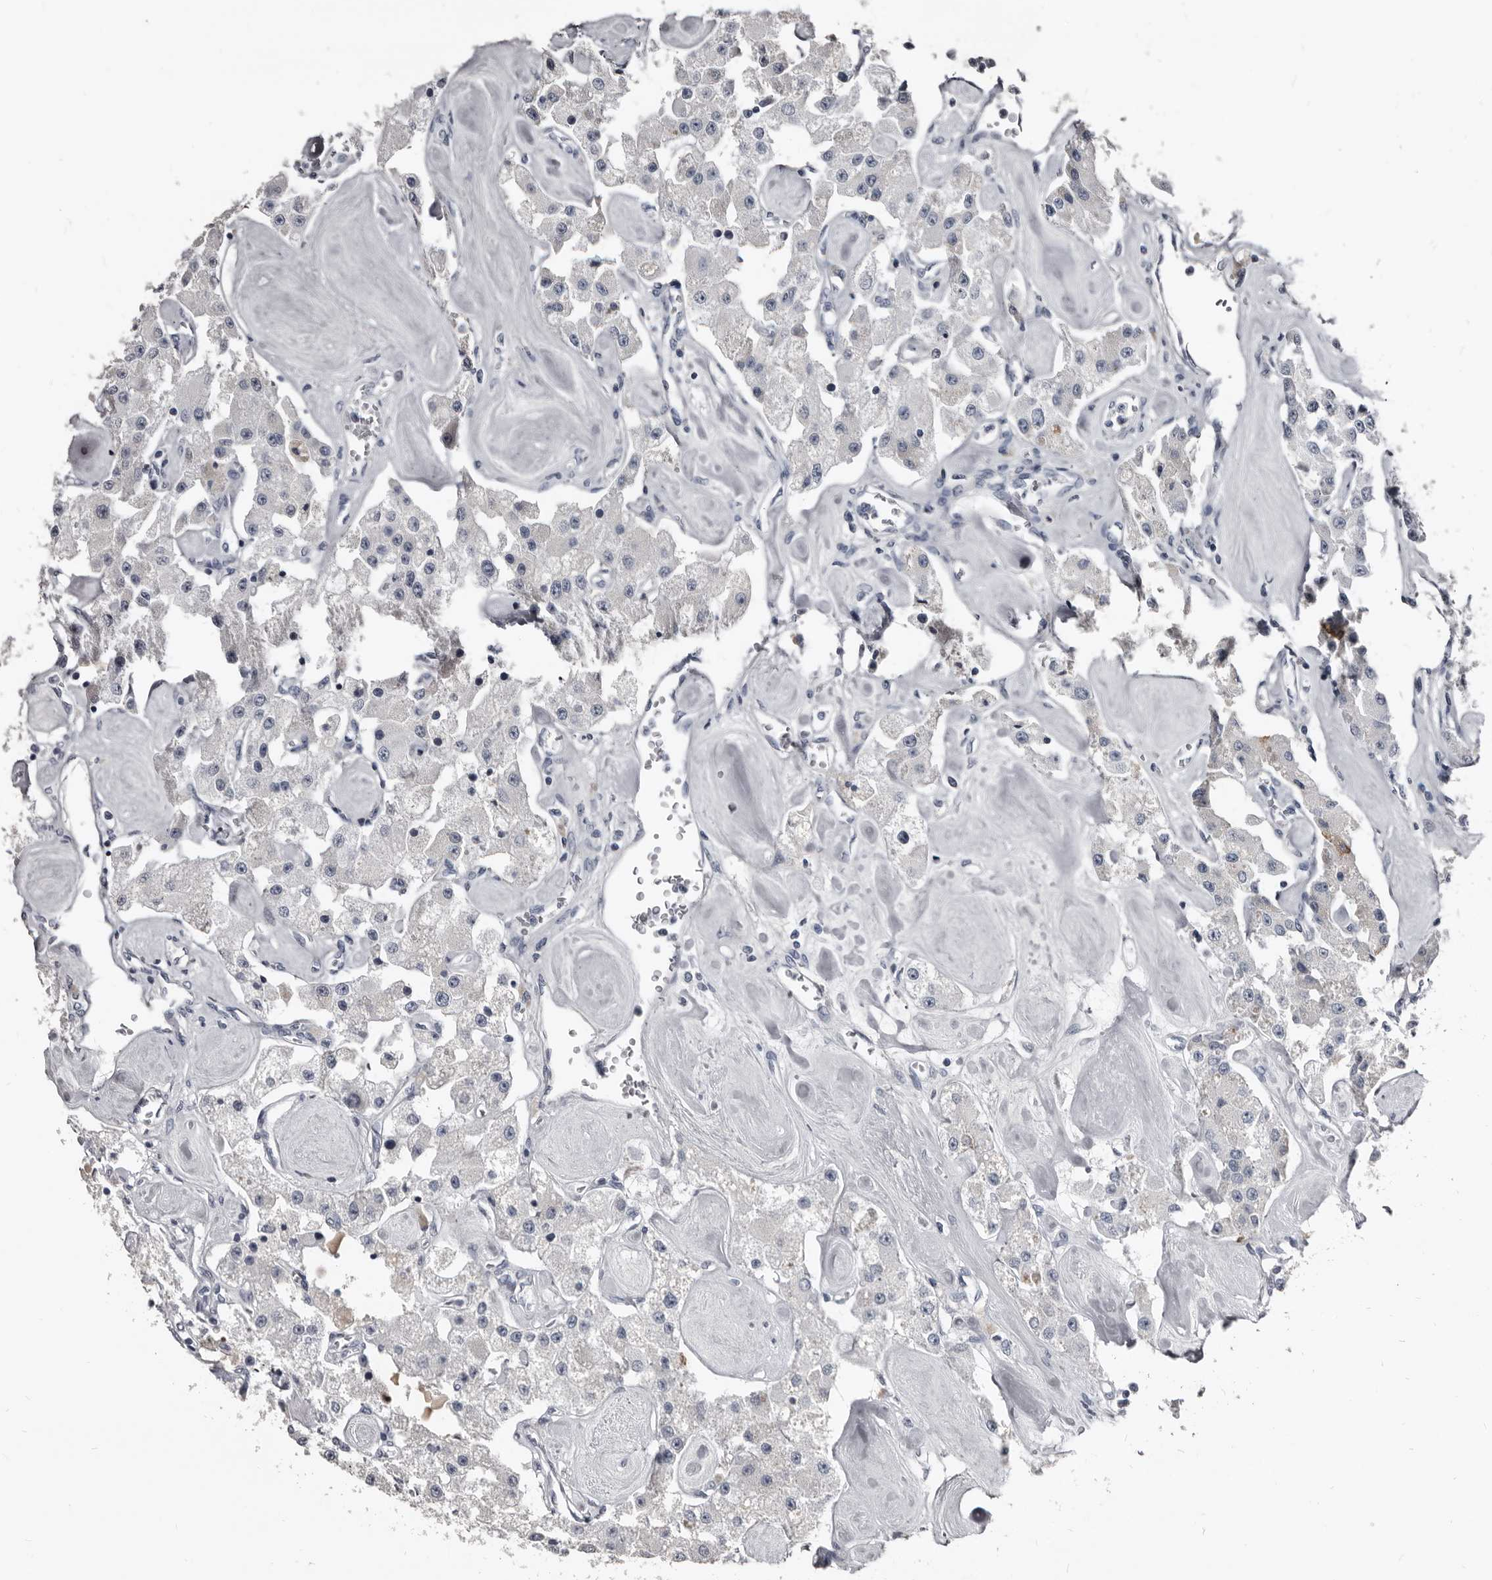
{"staining": {"intensity": "weak", "quantity": "<25%", "location": "cytoplasmic/membranous"}, "tissue": "carcinoid", "cell_type": "Tumor cells", "image_type": "cancer", "snomed": [{"axis": "morphology", "description": "Carcinoid, malignant, NOS"}, {"axis": "topography", "description": "Pancreas"}], "caption": "There is no significant positivity in tumor cells of carcinoid.", "gene": "GREB1", "patient": {"sex": "male", "age": 41}}